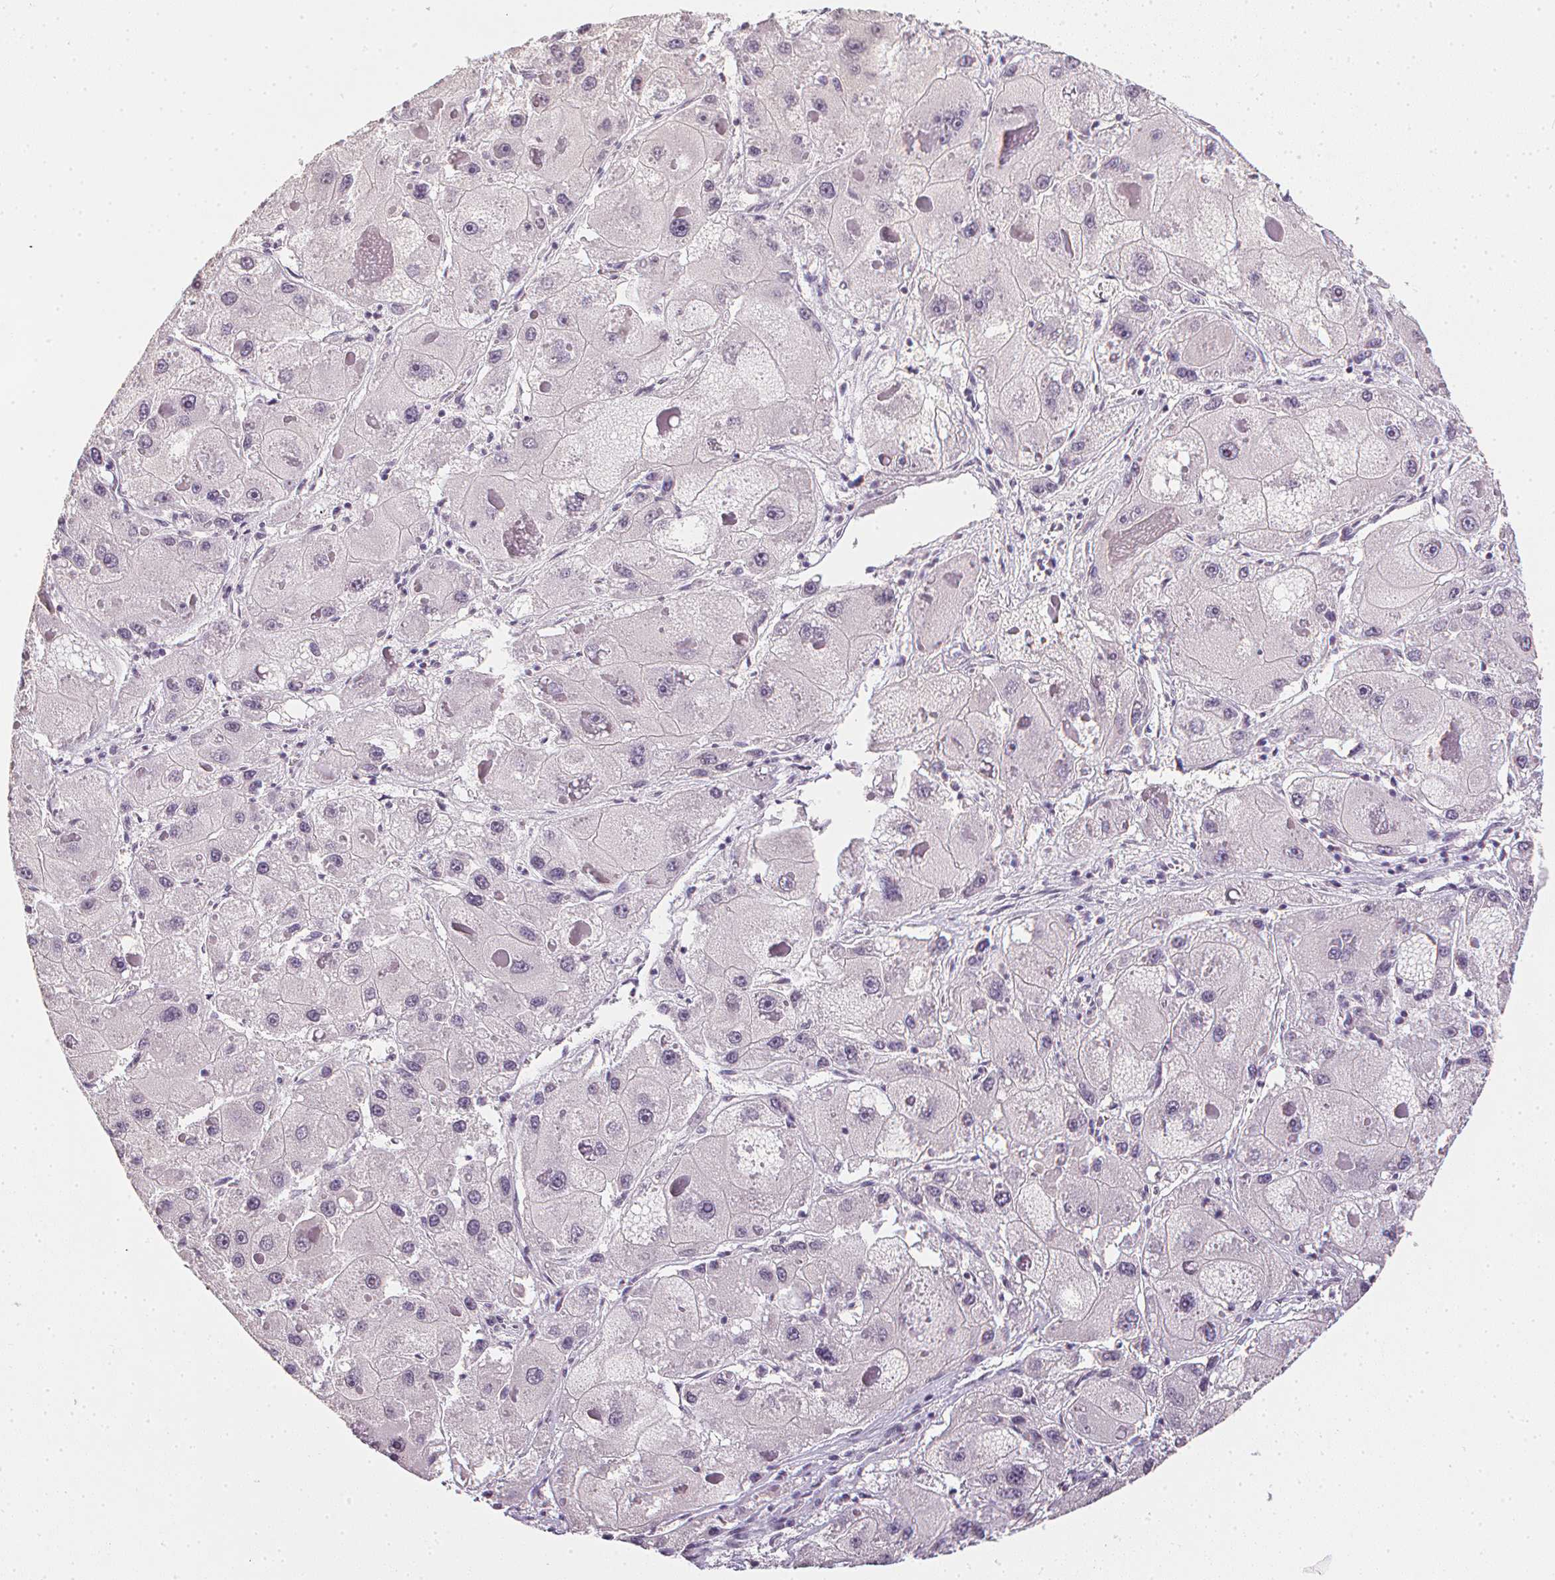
{"staining": {"intensity": "negative", "quantity": "none", "location": "none"}, "tissue": "liver cancer", "cell_type": "Tumor cells", "image_type": "cancer", "snomed": [{"axis": "morphology", "description": "Carcinoma, Hepatocellular, NOS"}, {"axis": "topography", "description": "Liver"}], "caption": "There is no significant expression in tumor cells of liver cancer (hepatocellular carcinoma). (DAB (3,3'-diaminobenzidine) immunohistochemistry visualized using brightfield microscopy, high magnification).", "gene": "PPY", "patient": {"sex": "female", "age": 73}}